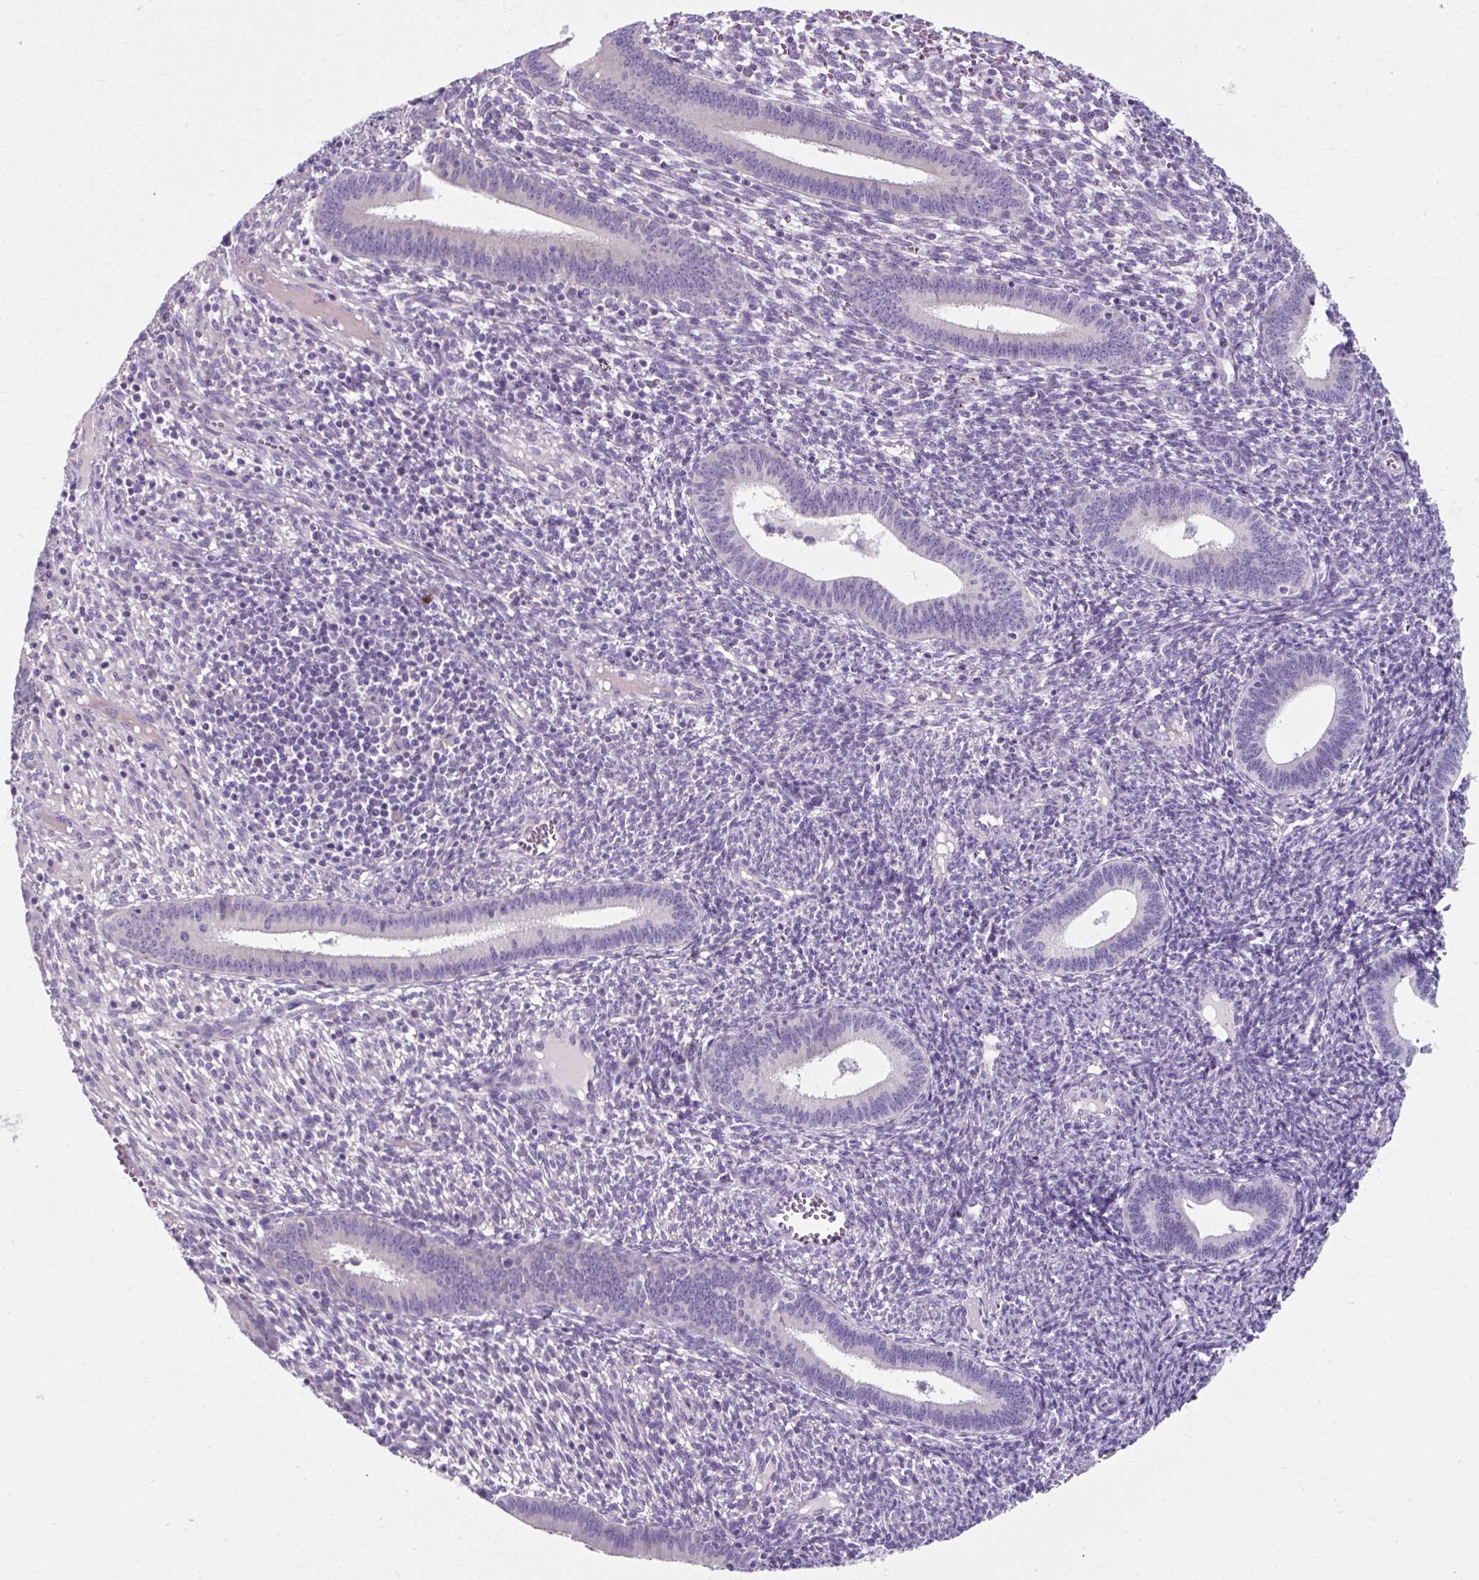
{"staining": {"intensity": "negative", "quantity": "none", "location": "none"}, "tissue": "endometrium", "cell_type": "Cells in endometrial stroma", "image_type": "normal", "snomed": [{"axis": "morphology", "description": "Normal tissue, NOS"}, {"axis": "topography", "description": "Endometrium"}], "caption": "Immunohistochemistry of unremarkable human endometrium displays no positivity in cells in endometrial stroma.", "gene": "ZNF555", "patient": {"sex": "female", "age": 41}}